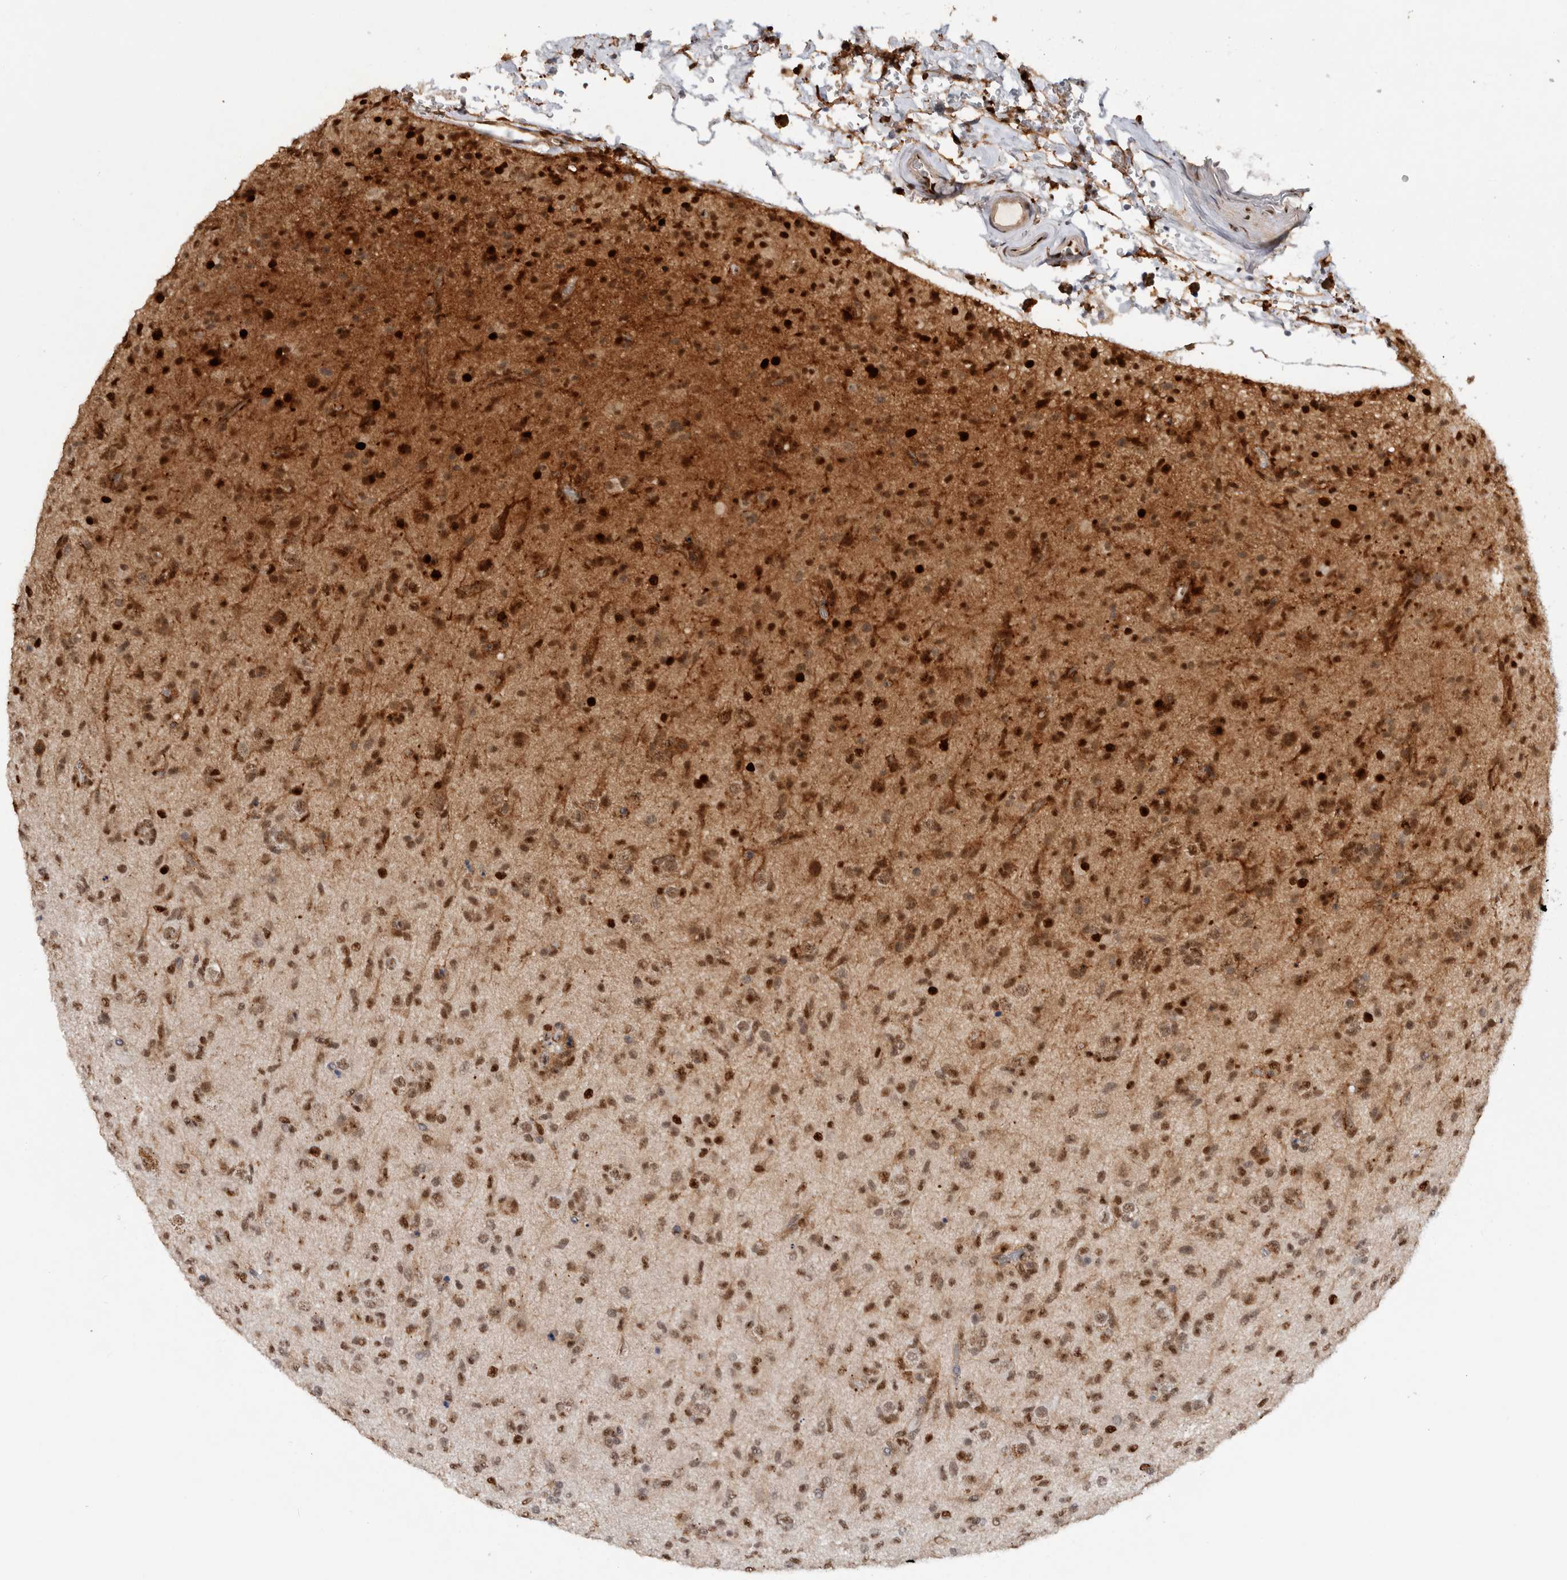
{"staining": {"intensity": "strong", "quantity": ">75%", "location": "nuclear"}, "tissue": "glioma", "cell_type": "Tumor cells", "image_type": "cancer", "snomed": [{"axis": "morphology", "description": "Glioma, malignant, Low grade"}, {"axis": "topography", "description": "Brain"}], "caption": "This photomicrograph reveals immunohistochemistry (IHC) staining of human malignant glioma (low-grade), with high strong nuclear staining in approximately >75% of tumor cells.", "gene": "RPS6KA2", "patient": {"sex": "male", "age": 65}}